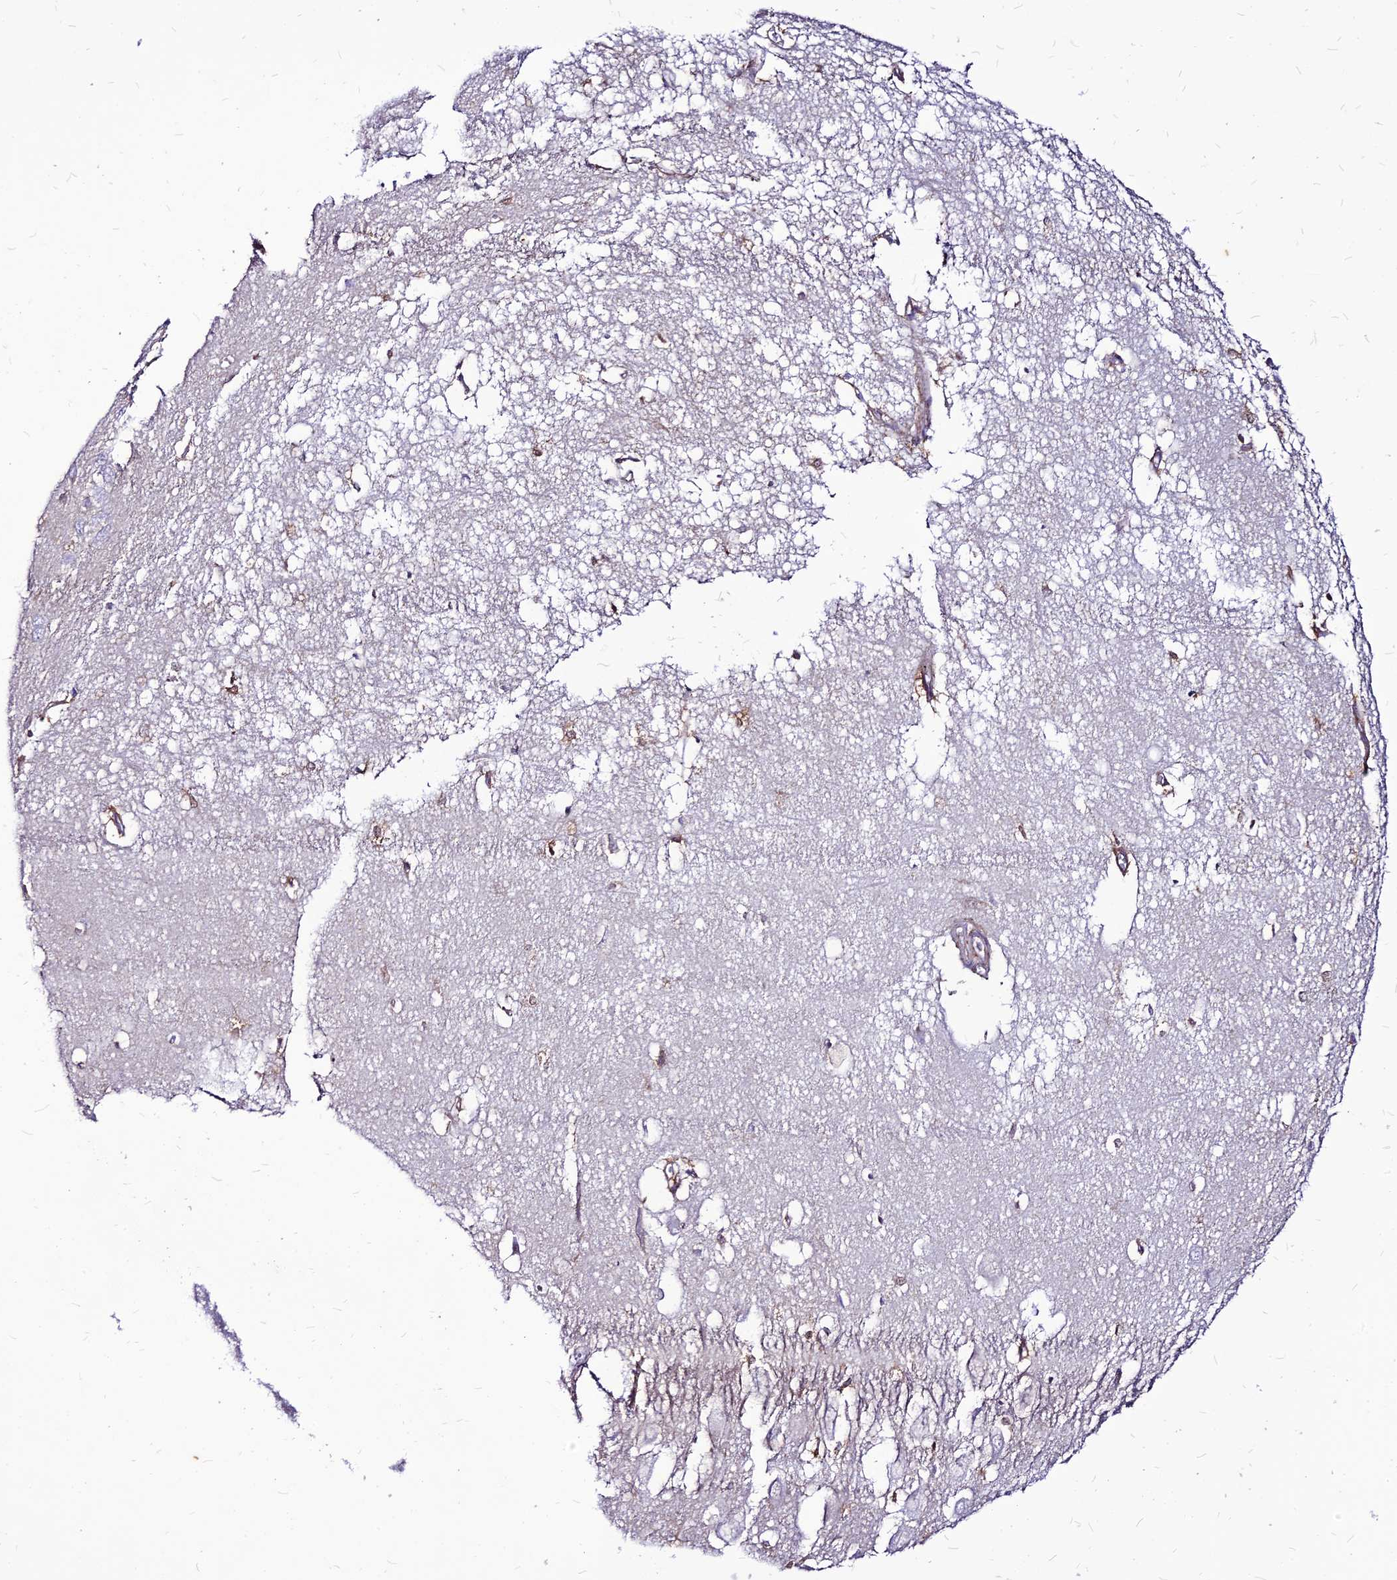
{"staining": {"intensity": "weak", "quantity": "<25%", "location": "cytoplasmic/membranous"}, "tissue": "hippocampus", "cell_type": "Glial cells", "image_type": "normal", "snomed": [{"axis": "morphology", "description": "Normal tissue, NOS"}, {"axis": "topography", "description": "Hippocampus"}], "caption": "Glial cells are negative for brown protein staining in benign hippocampus. Nuclei are stained in blue.", "gene": "ECI1", "patient": {"sex": "female", "age": 64}}